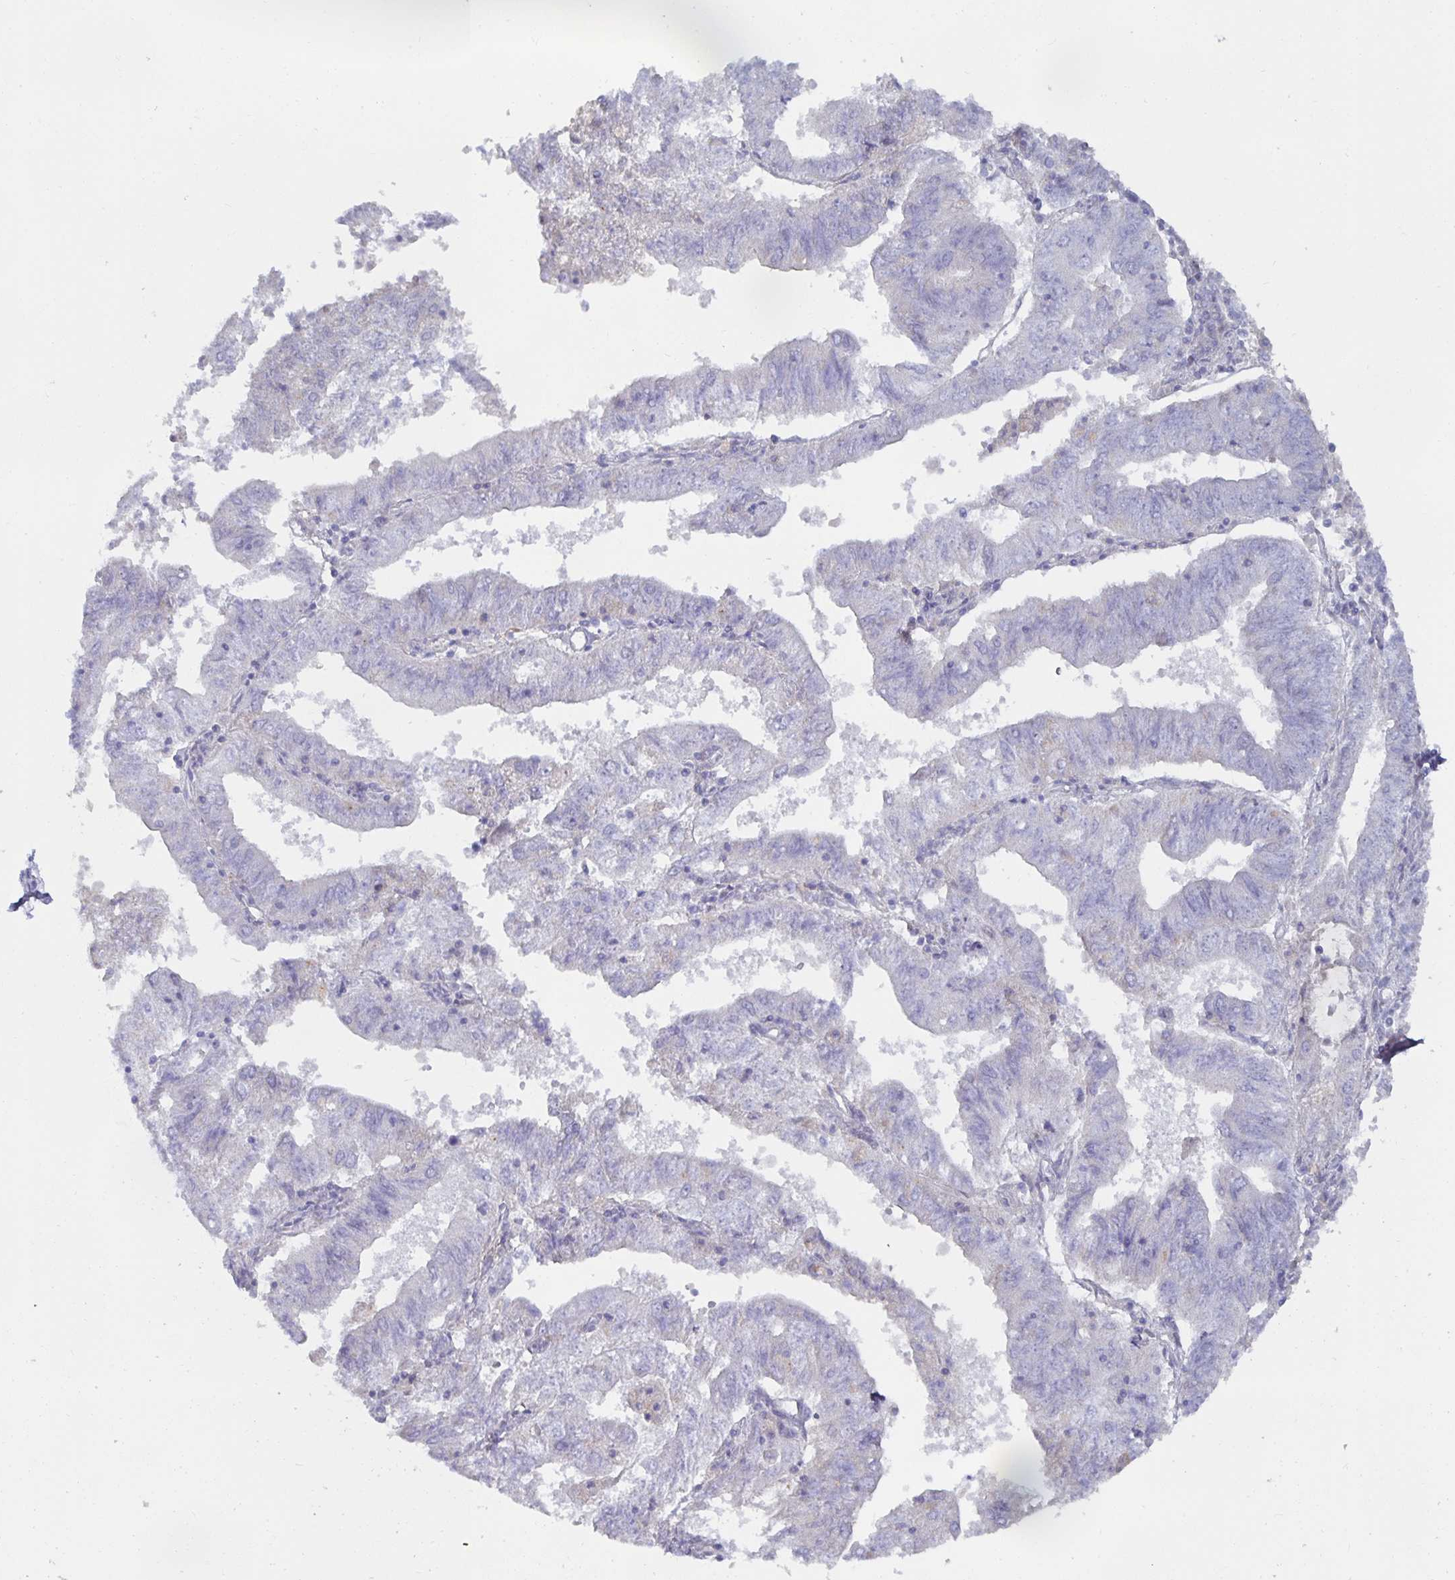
{"staining": {"intensity": "negative", "quantity": "none", "location": "none"}, "tissue": "endometrial cancer", "cell_type": "Tumor cells", "image_type": "cancer", "snomed": [{"axis": "morphology", "description": "Adenocarcinoma, NOS"}, {"axis": "topography", "description": "Endometrium"}], "caption": "Immunohistochemistry of human endometrial cancer (adenocarcinoma) displays no positivity in tumor cells.", "gene": "METTL22", "patient": {"sex": "female", "age": 82}}